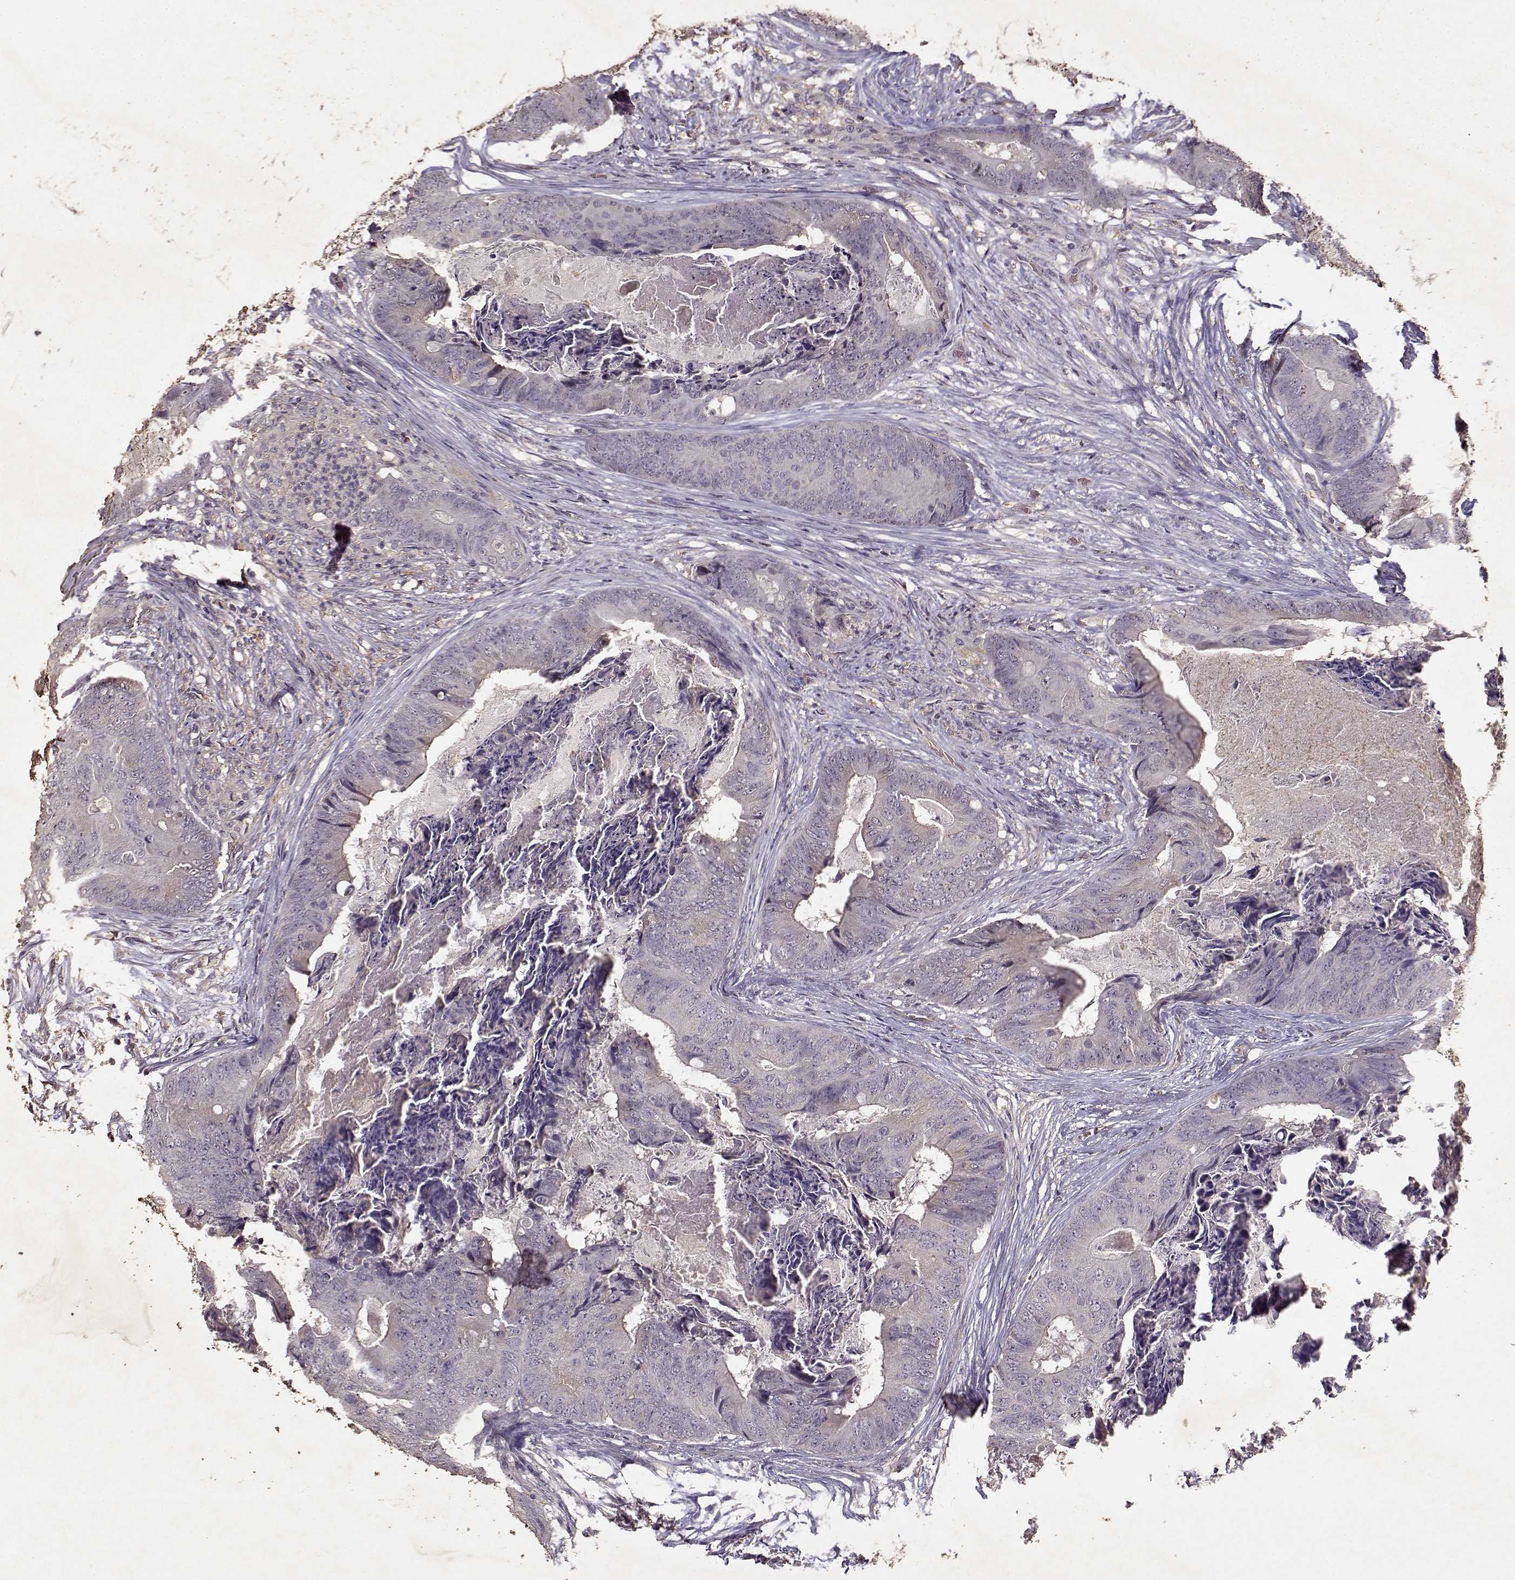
{"staining": {"intensity": "negative", "quantity": "none", "location": "none"}, "tissue": "colorectal cancer", "cell_type": "Tumor cells", "image_type": "cancer", "snomed": [{"axis": "morphology", "description": "Adenocarcinoma, NOS"}, {"axis": "topography", "description": "Colon"}], "caption": "The histopathology image exhibits no staining of tumor cells in colorectal adenocarcinoma.", "gene": "UROC1", "patient": {"sex": "male", "age": 84}}